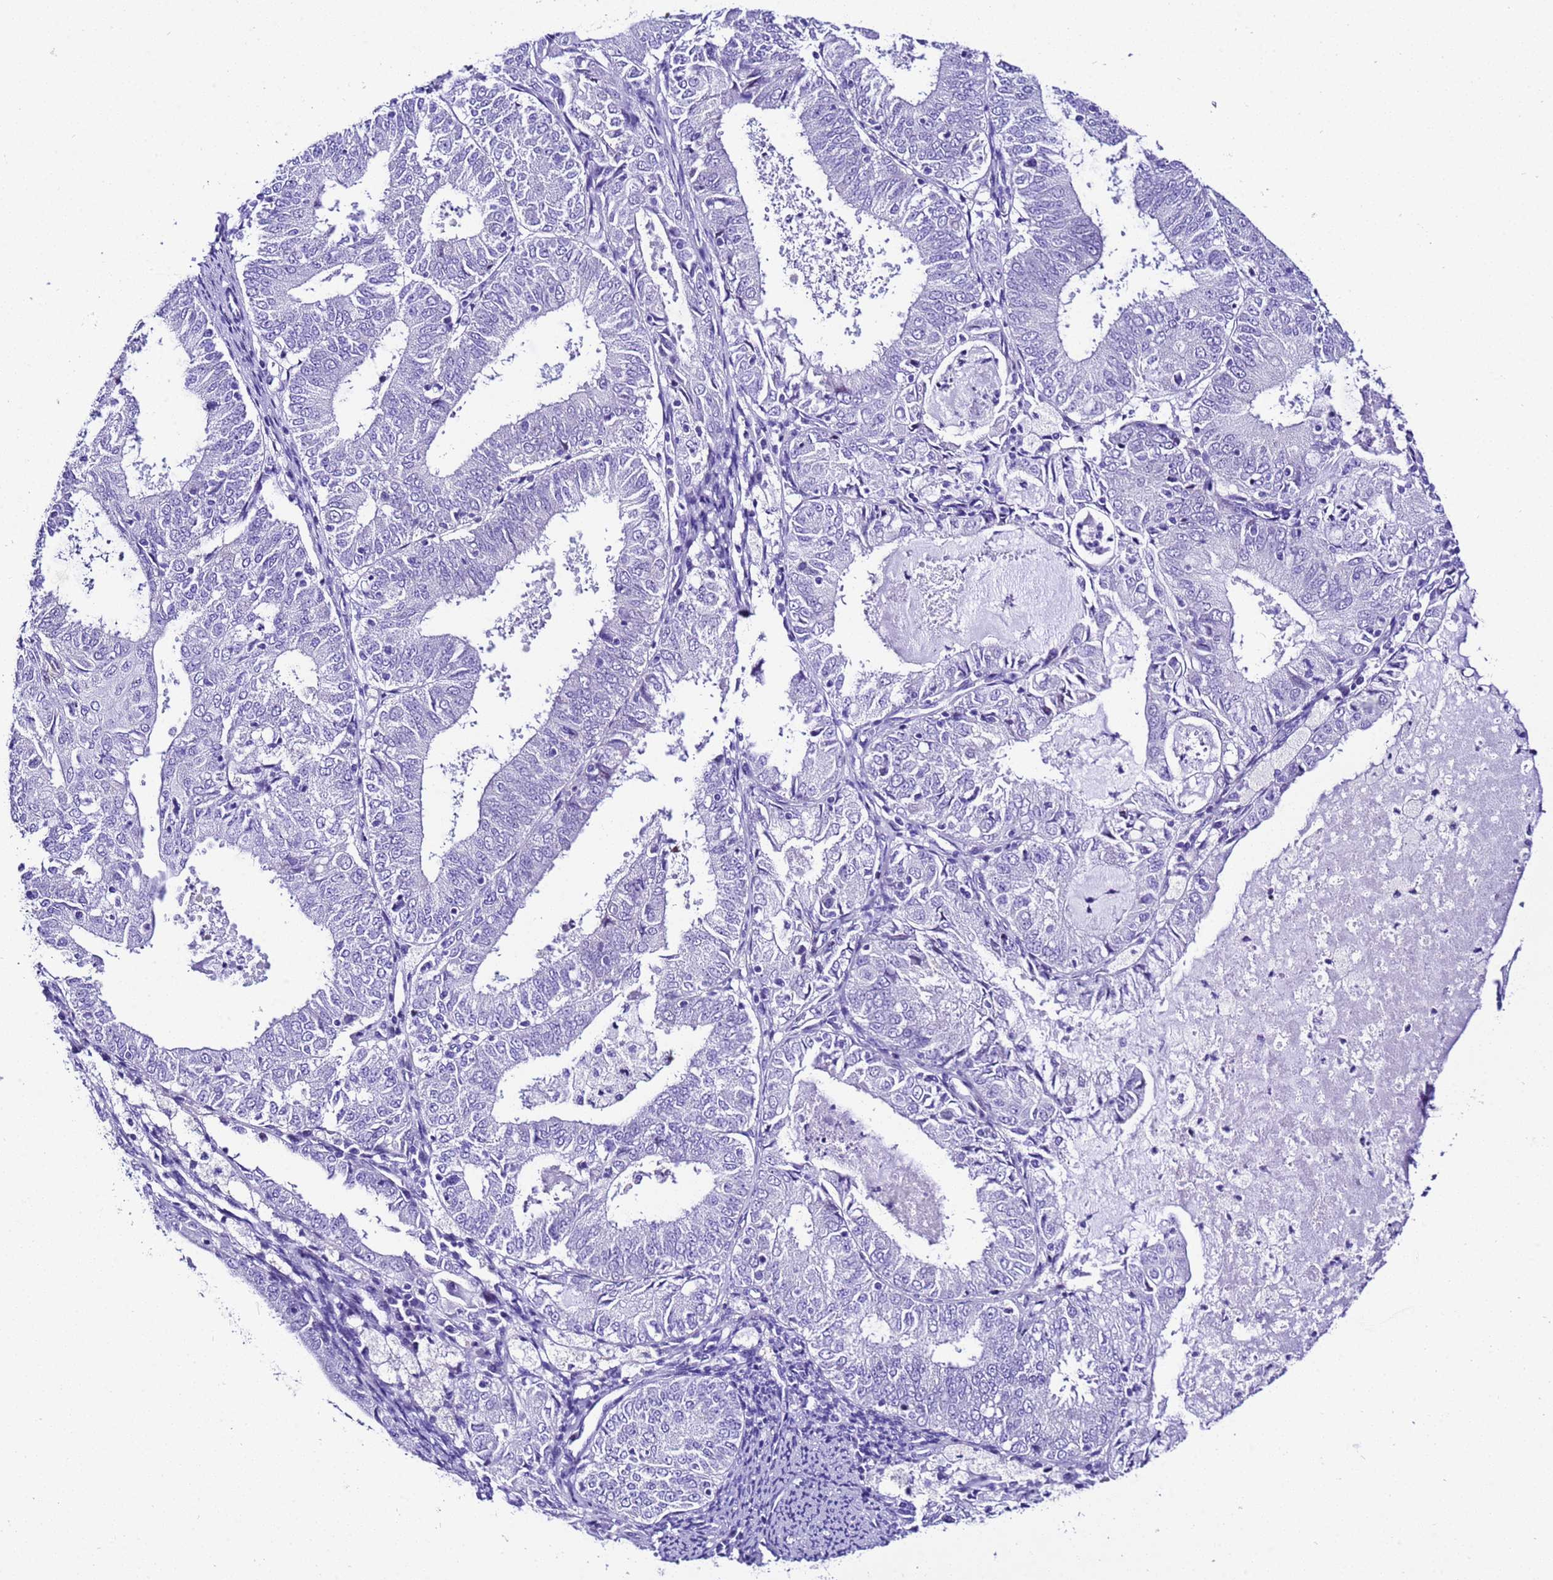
{"staining": {"intensity": "negative", "quantity": "none", "location": "none"}, "tissue": "endometrial cancer", "cell_type": "Tumor cells", "image_type": "cancer", "snomed": [{"axis": "morphology", "description": "Adenocarcinoma, NOS"}, {"axis": "topography", "description": "Endometrium"}], "caption": "Endometrial adenocarcinoma stained for a protein using IHC exhibits no expression tumor cells.", "gene": "ZNF417", "patient": {"sex": "female", "age": 57}}